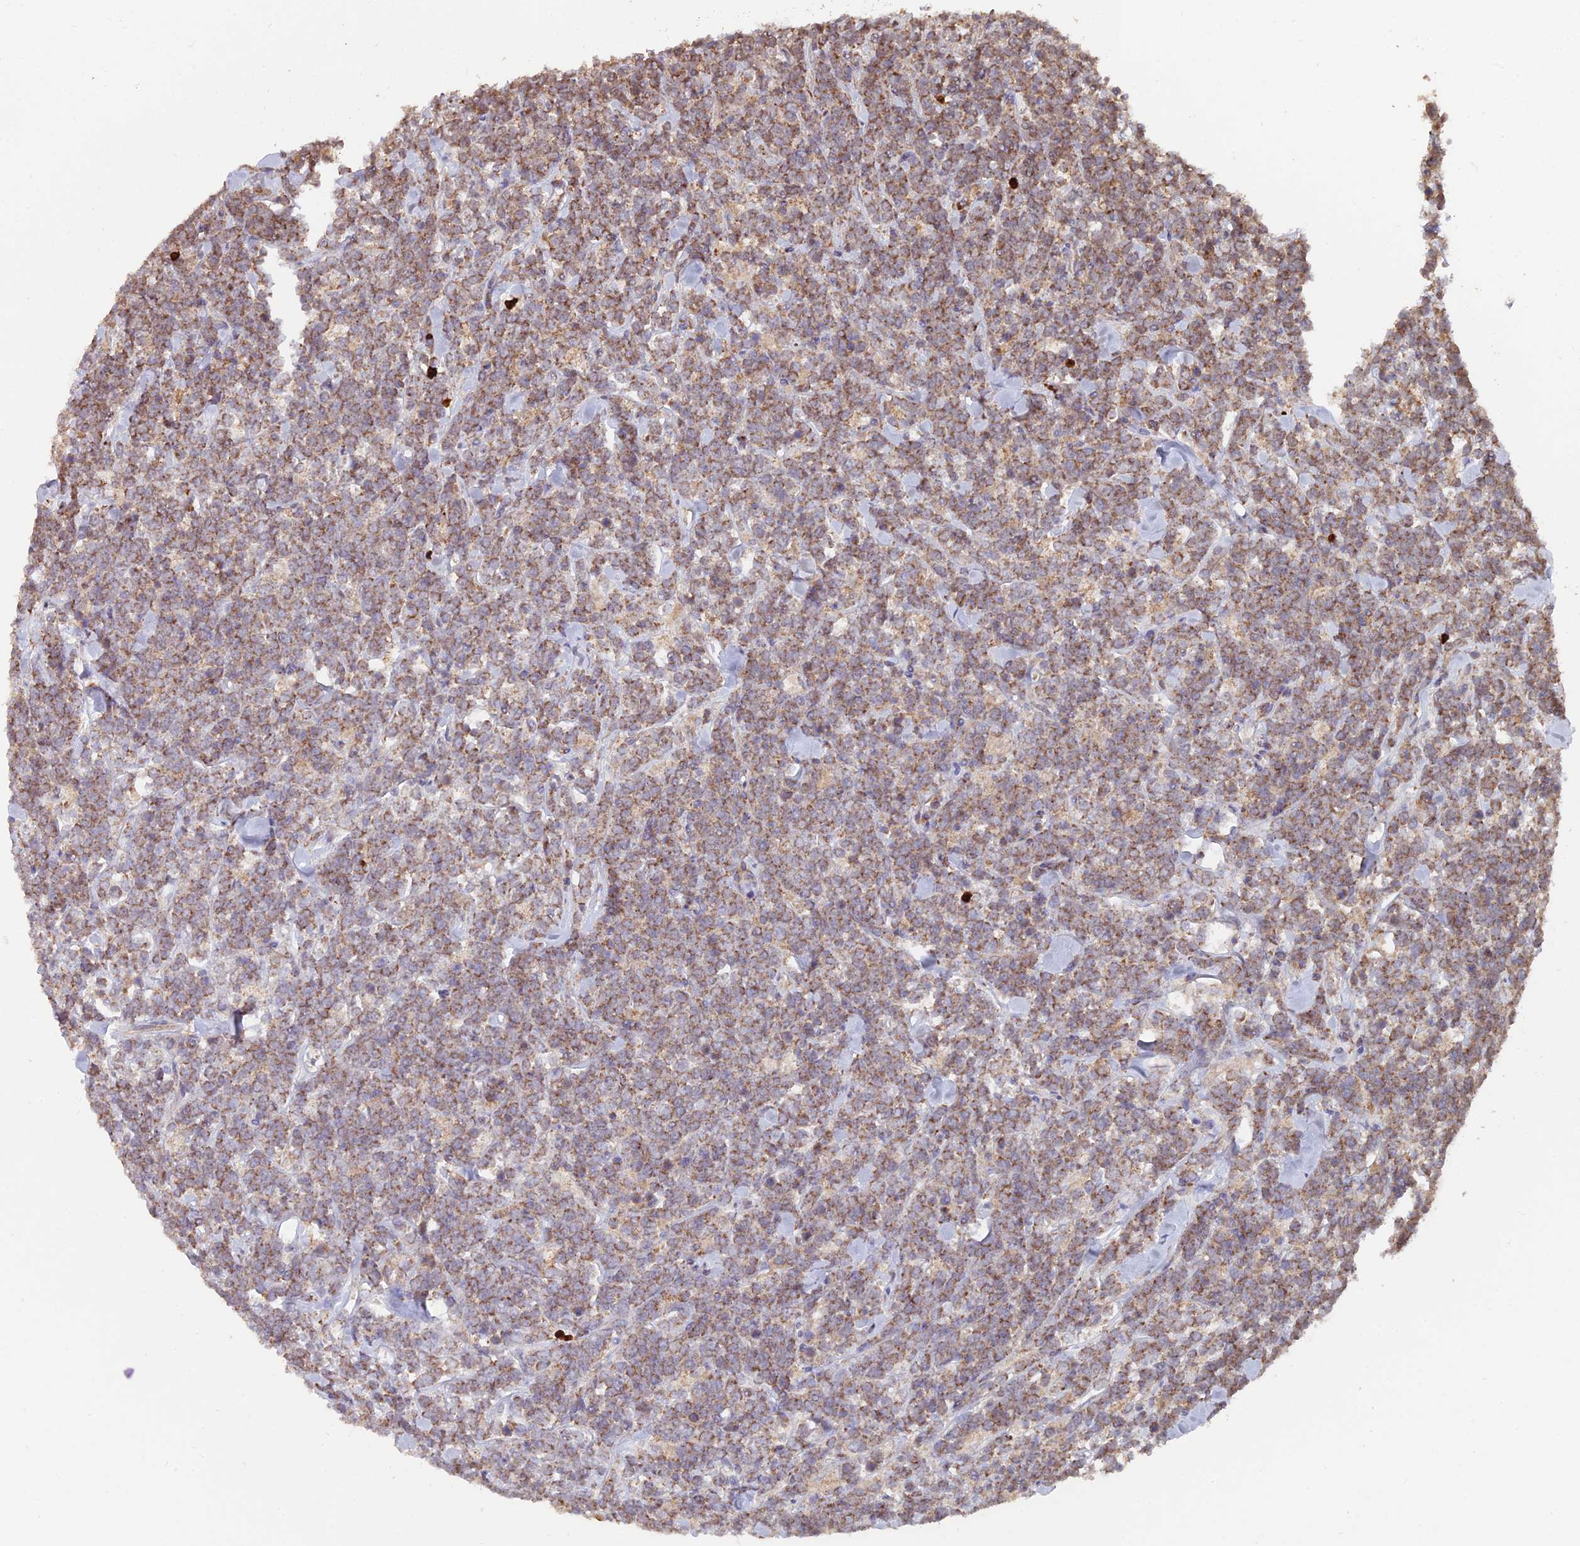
{"staining": {"intensity": "moderate", "quantity": ">75%", "location": "cytoplasmic/membranous"}, "tissue": "lymphoma", "cell_type": "Tumor cells", "image_type": "cancer", "snomed": [{"axis": "morphology", "description": "Malignant lymphoma, non-Hodgkin's type, High grade"}, {"axis": "topography", "description": "Small intestine"}], "caption": "Immunohistochemistry of human lymphoma displays medium levels of moderate cytoplasmic/membranous staining in approximately >75% of tumor cells.", "gene": "IFT22", "patient": {"sex": "male", "age": 8}}